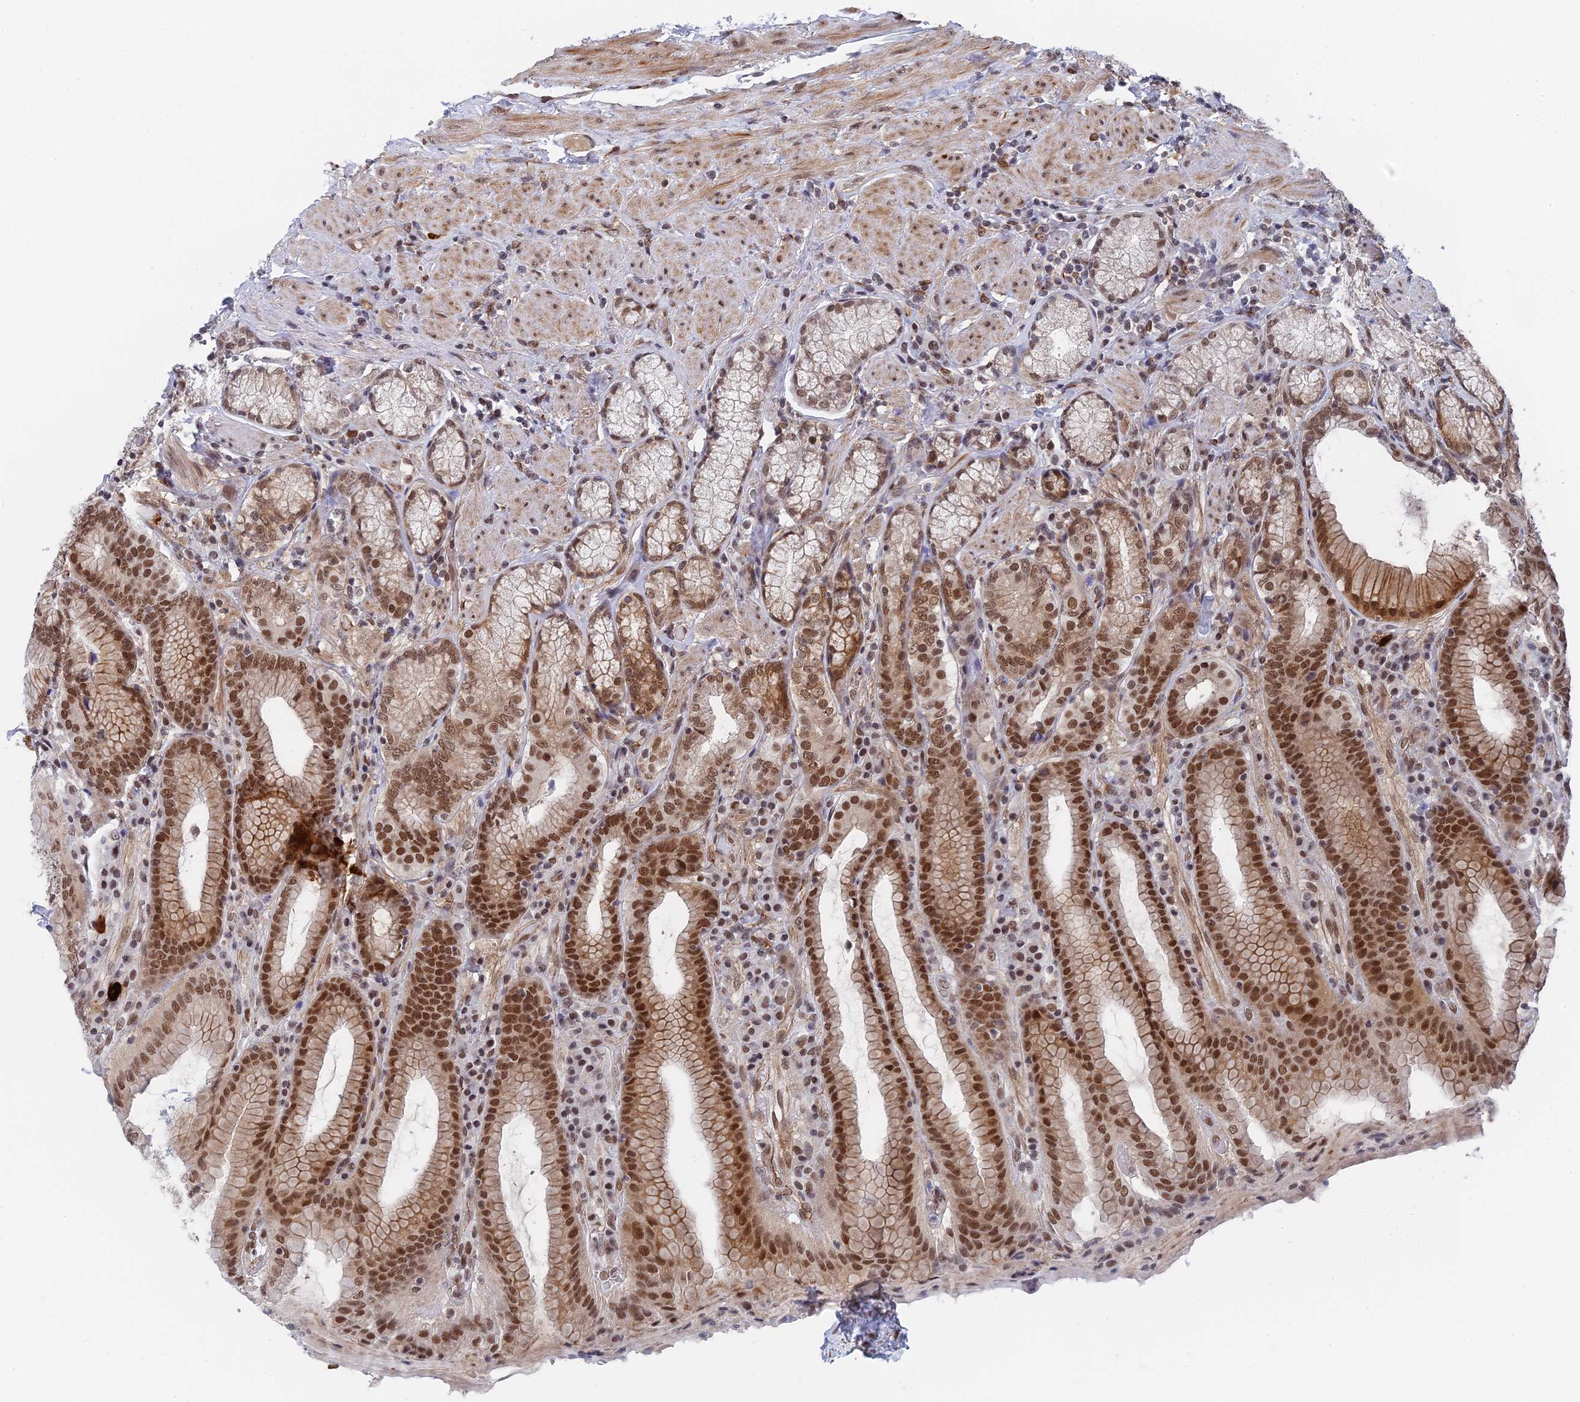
{"staining": {"intensity": "strong", "quantity": "25%-75%", "location": "cytoplasmic/membranous,nuclear"}, "tissue": "stomach", "cell_type": "Glandular cells", "image_type": "normal", "snomed": [{"axis": "morphology", "description": "Normal tissue, NOS"}, {"axis": "topography", "description": "Stomach, upper"}, {"axis": "topography", "description": "Stomach, lower"}], "caption": "Brown immunohistochemical staining in unremarkable human stomach exhibits strong cytoplasmic/membranous,nuclear positivity in approximately 25%-75% of glandular cells.", "gene": "CCDC85A", "patient": {"sex": "female", "age": 76}}